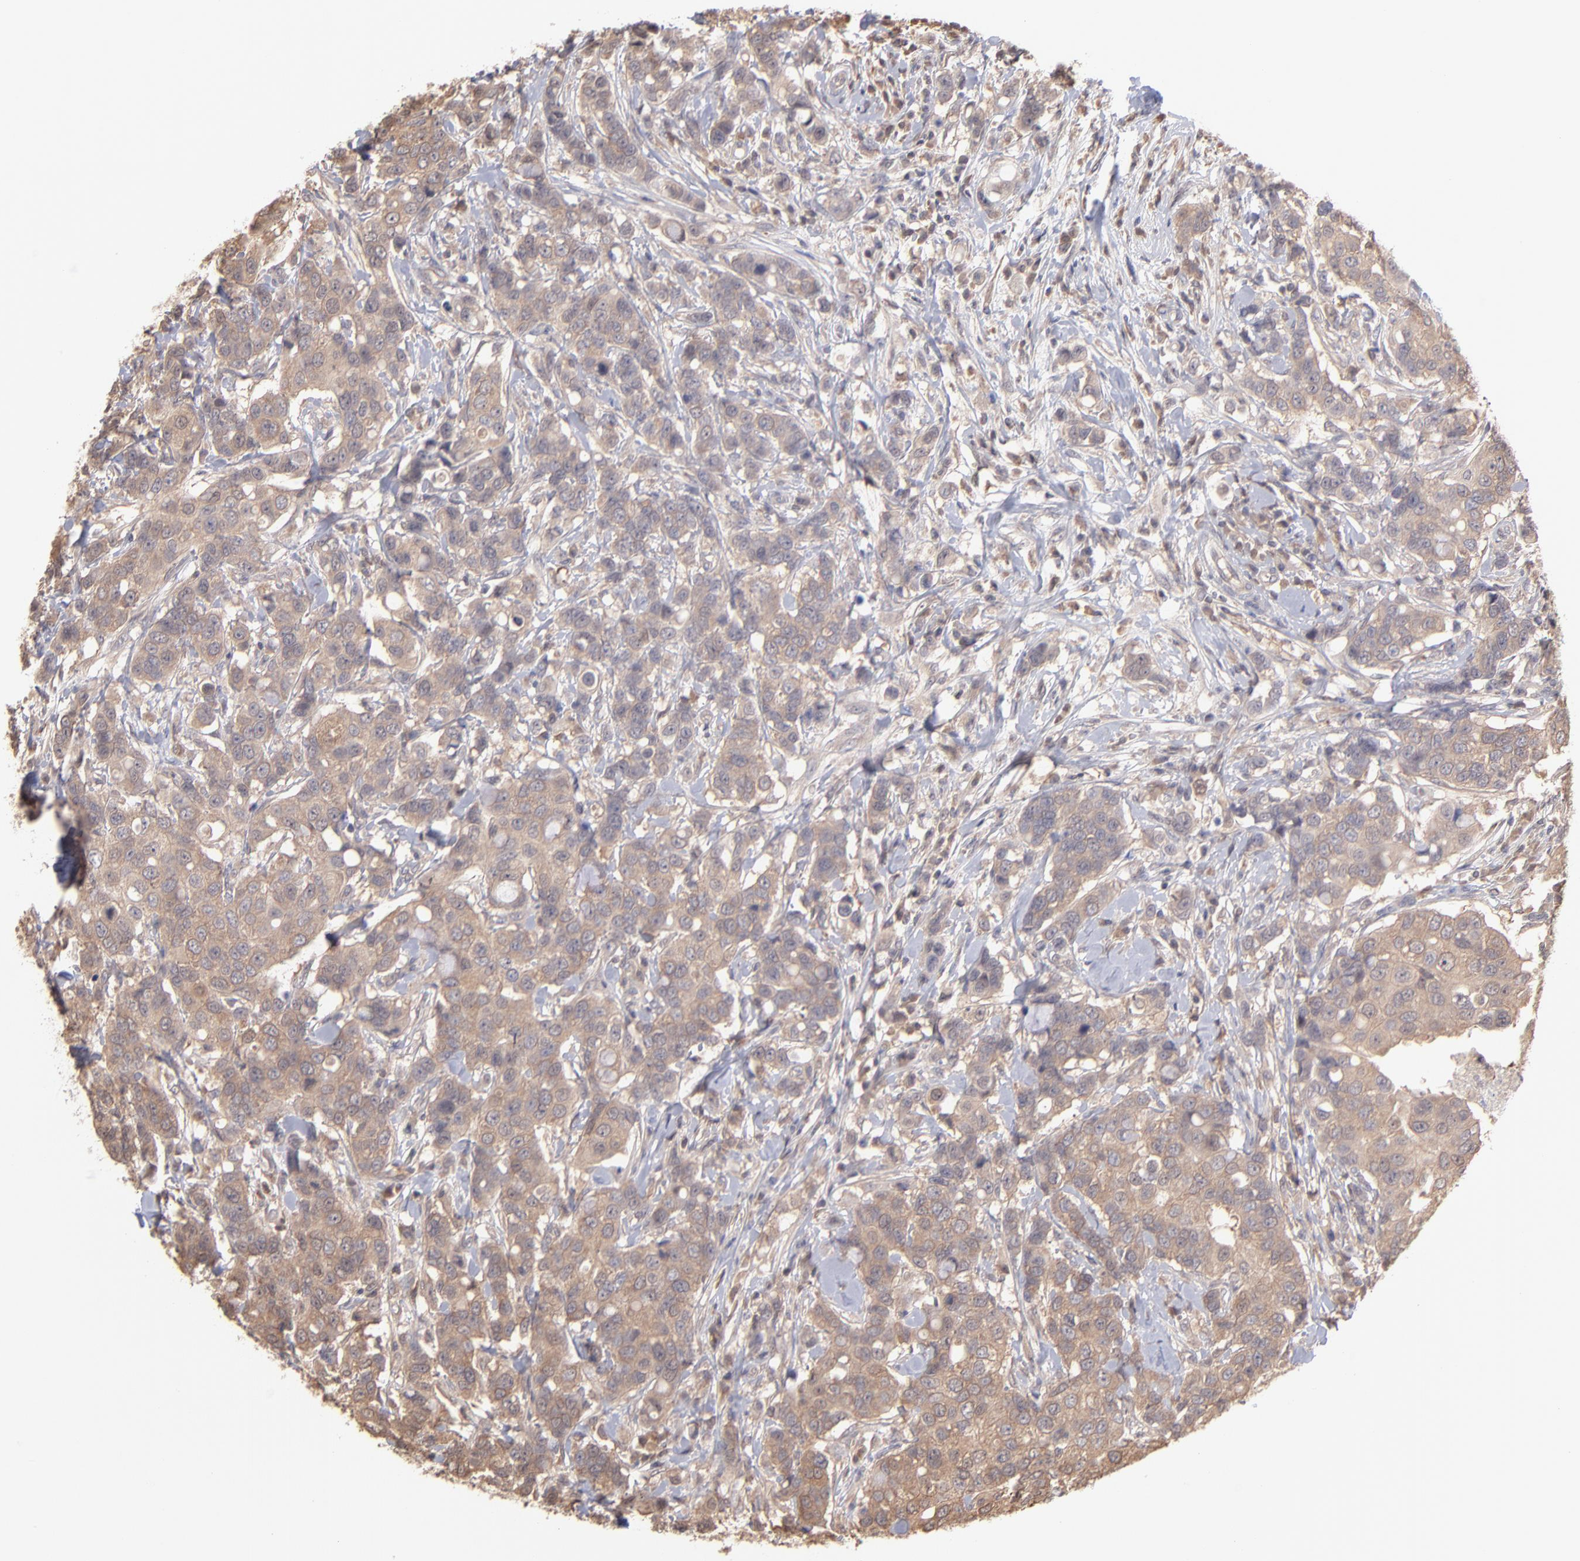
{"staining": {"intensity": "strong", "quantity": ">75%", "location": "cytoplasmic/membranous"}, "tissue": "breast cancer", "cell_type": "Tumor cells", "image_type": "cancer", "snomed": [{"axis": "morphology", "description": "Duct carcinoma"}, {"axis": "topography", "description": "Breast"}], "caption": "Protein expression by IHC reveals strong cytoplasmic/membranous expression in approximately >75% of tumor cells in breast invasive ductal carcinoma.", "gene": "MAP2K2", "patient": {"sex": "female", "age": 27}}